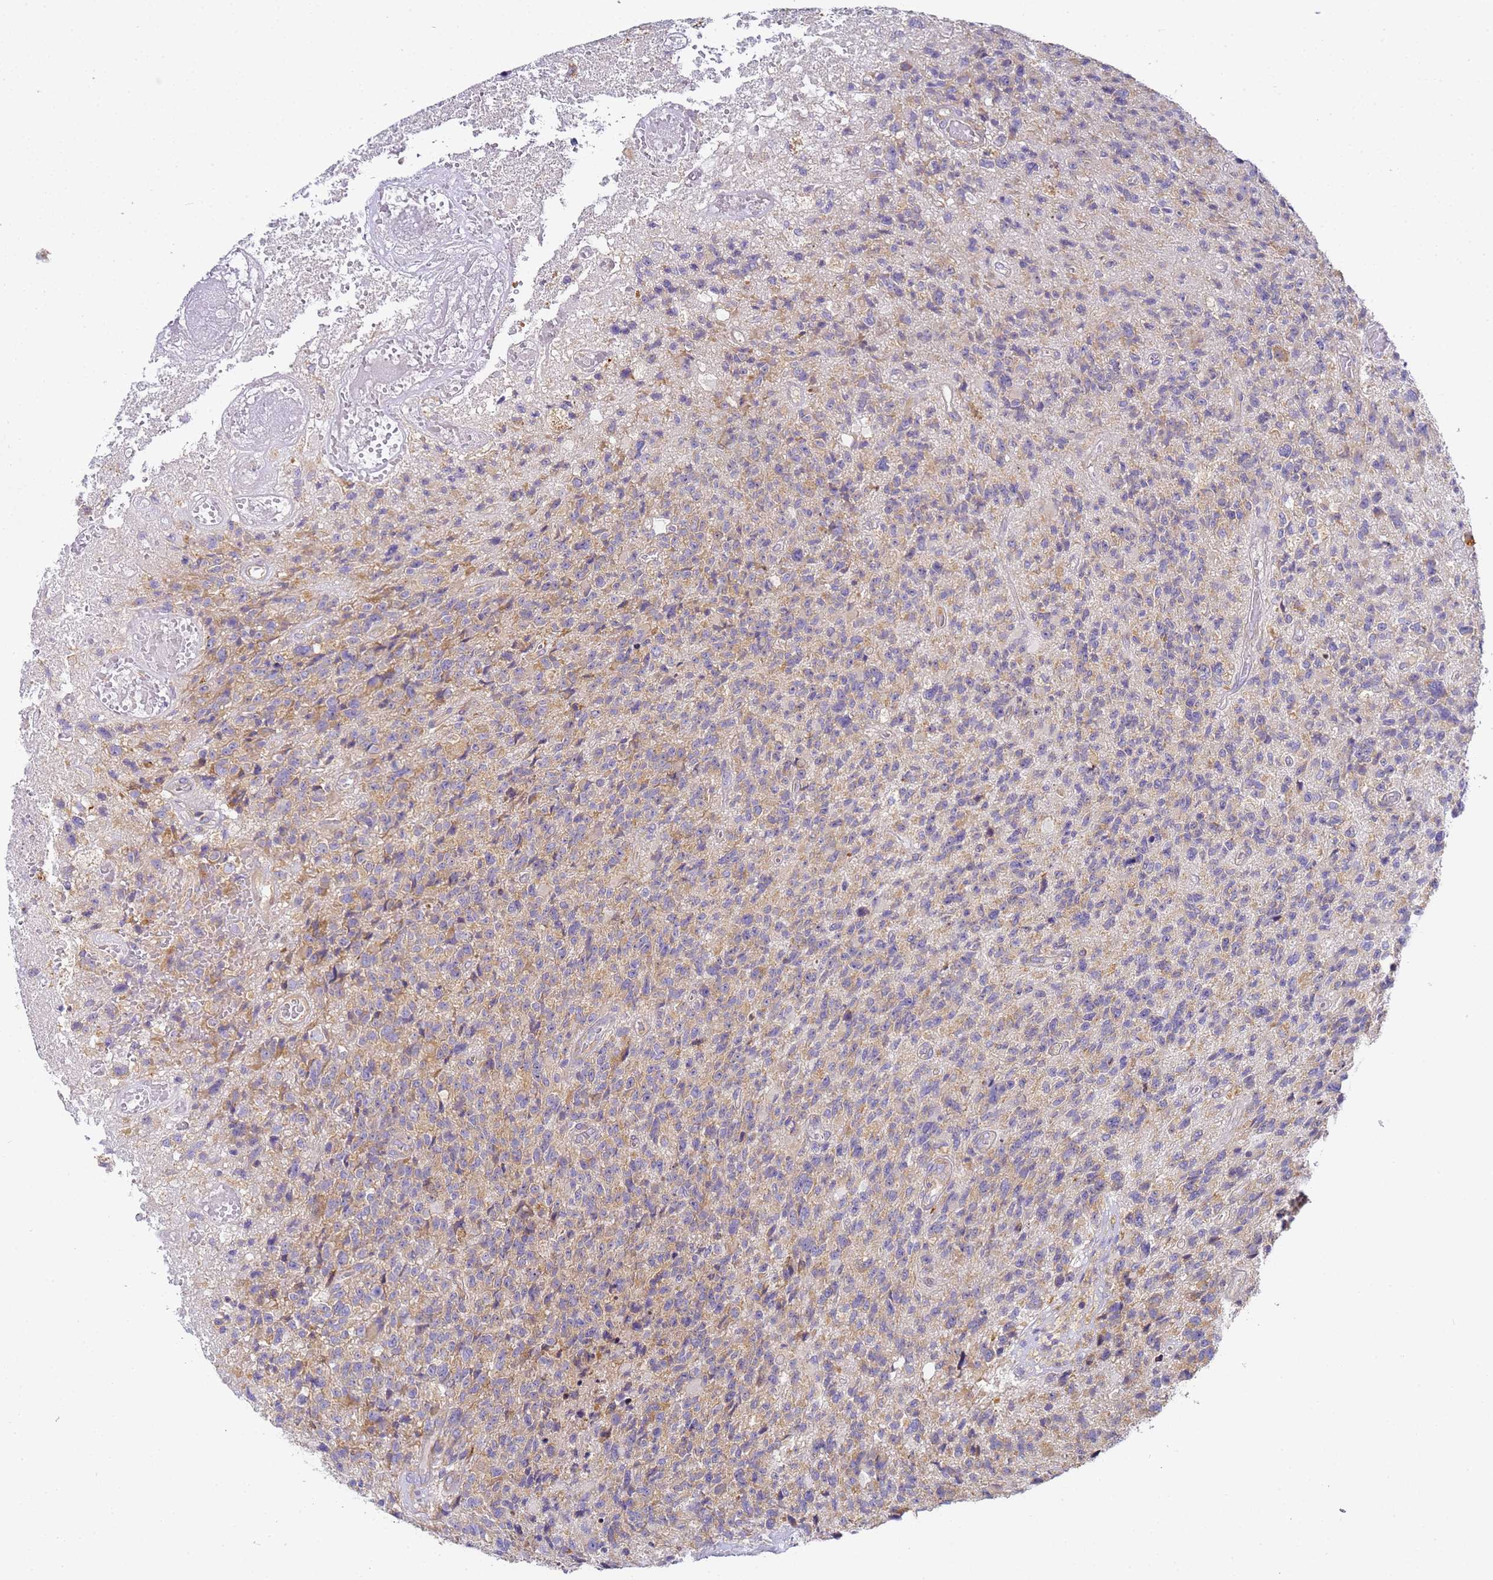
{"staining": {"intensity": "moderate", "quantity": "25%-75%", "location": "cytoplasmic/membranous"}, "tissue": "glioma", "cell_type": "Tumor cells", "image_type": "cancer", "snomed": [{"axis": "morphology", "description": "Glioma, malignant, High grade"}, {"axis": "topography", "description": "Brain"}], "caption": "A high-resolution histopathology image shows immunohistochemistry (IHC) staining of malignant high-grade glioma, which displays moderate cytoplasmic/membranous positivity in about 25%-75% of tumor cells.", "gene": "RPL13A", "patient": {"sex": "male", "age": 76}}